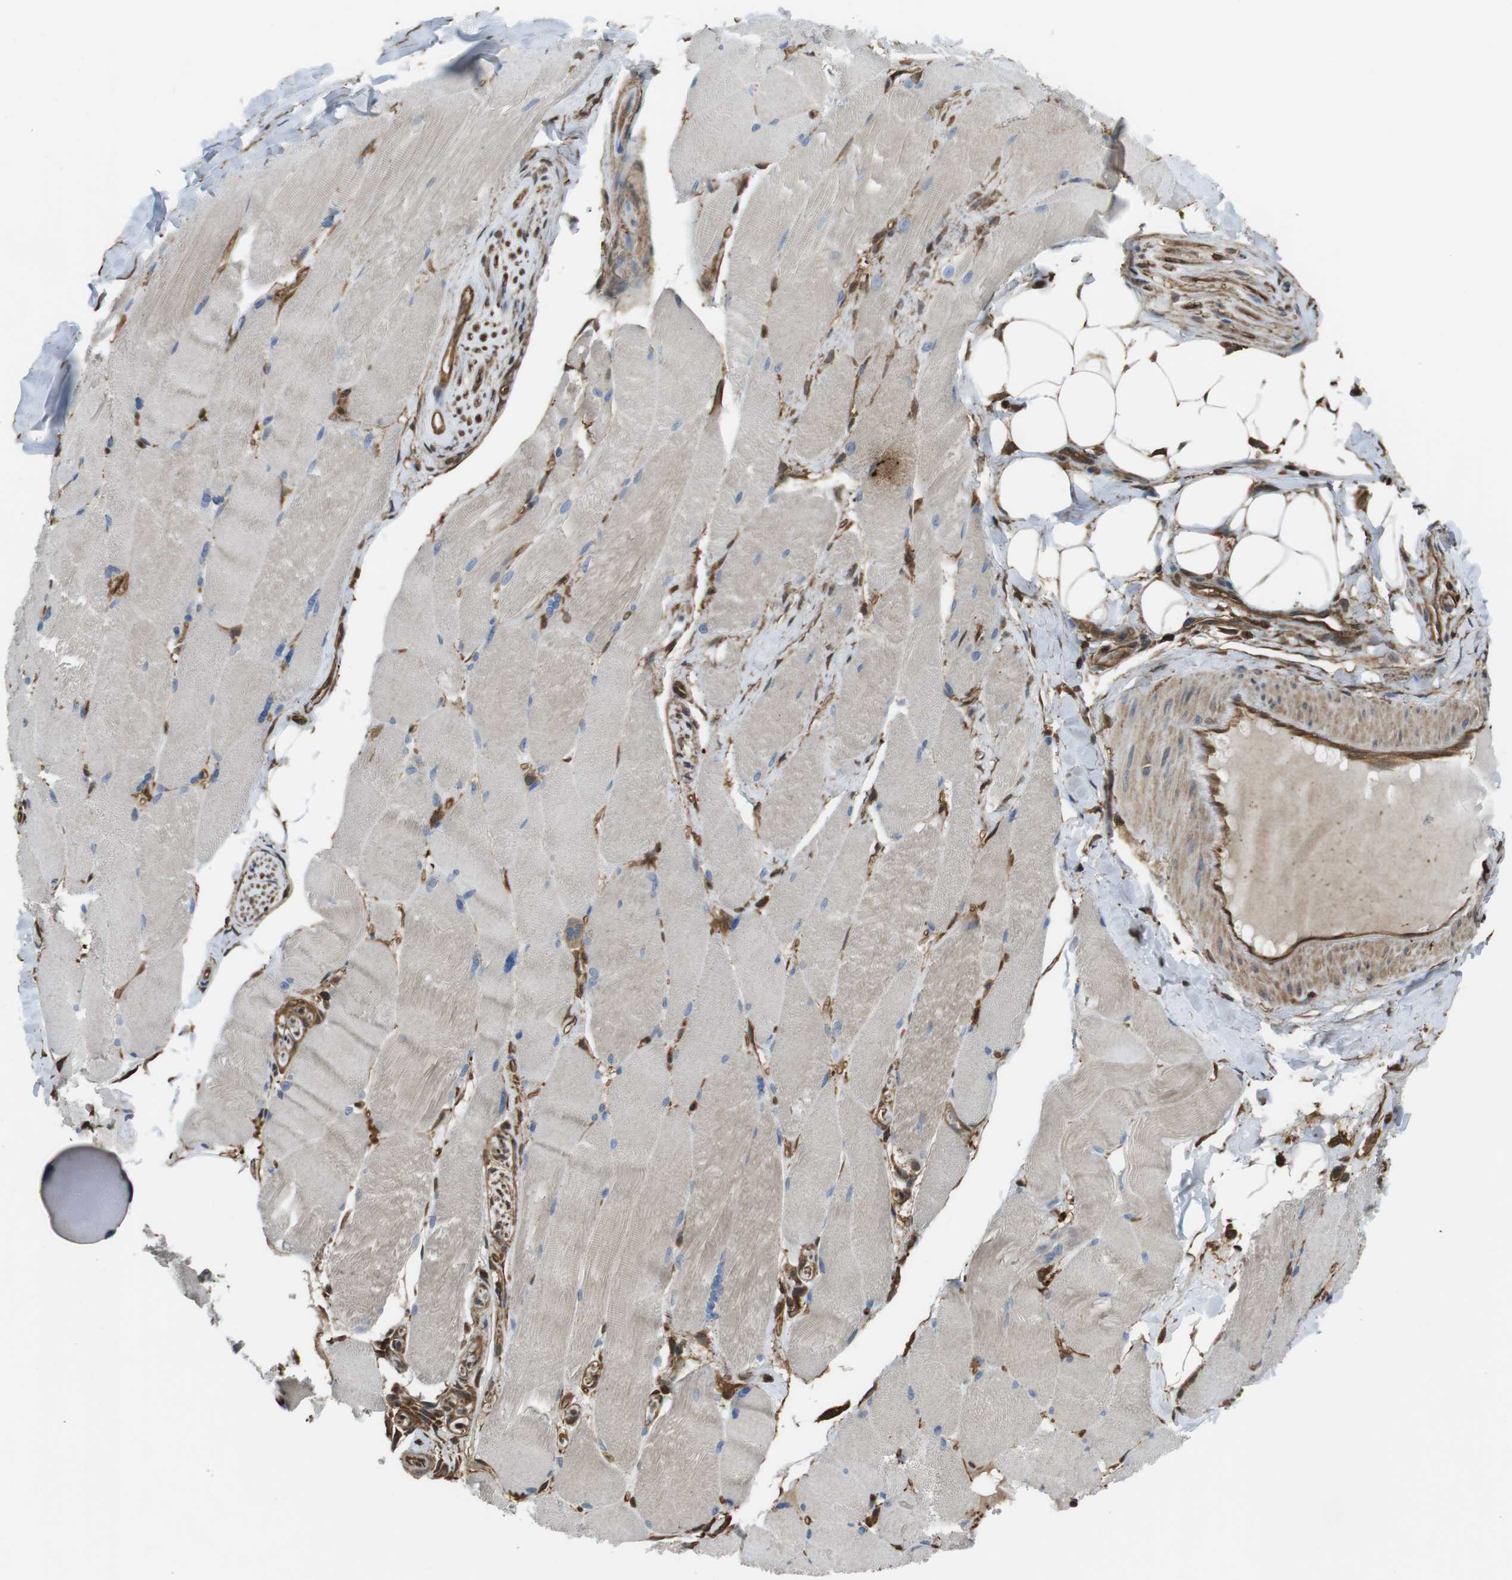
{"staining": {"intensity": "weak", "quantity": ">75%", "location": "cytoplasmic/membranous"}, "tissue": "skeletal muscle", "cell_type": "Myocytes", "image_type": "normal", "snomed": [{"axis": "morphology", "description": "Normal tissue, NOS"}, {"axis": "topography", "description": "Skin"}, {"axis": "topography", "description": "Skeletal muscle"}], "caption": "Immunohistochemistry staining of normal skeletal muscle, which shows low levels of weak cytoplasmic/membranous positivity in approximately >75% of myocytes indicating weak cytoplasmic/membranous protein expression. The staining was performed using DAB (3,3'-diaminobenzidine) (brown) for protein detection and nuclei were counterstained in hematoxylin (blue).", "gene": "ARHGDIA", "patient": {"sex": "male", "age": 83}}